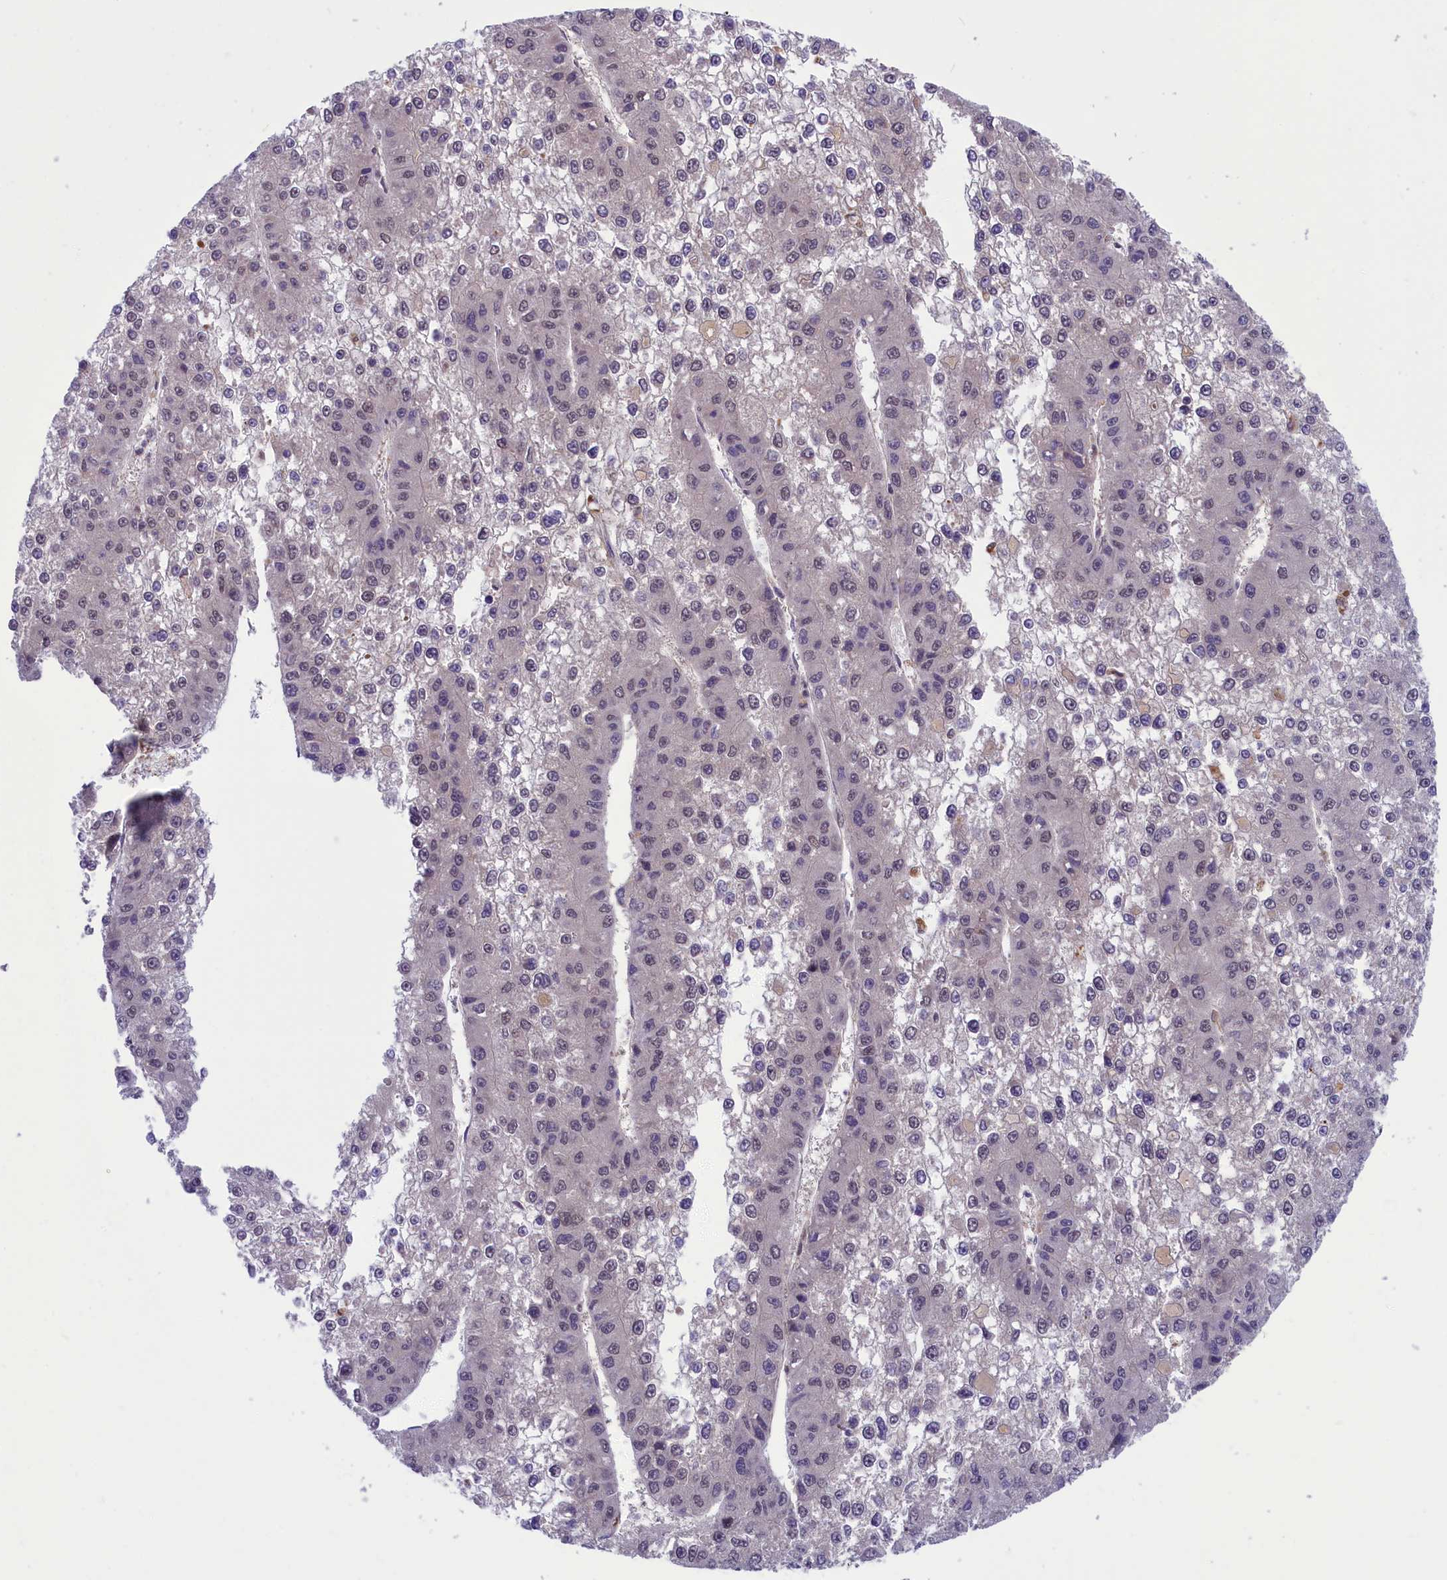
{"staining": {"intensity": "negative", "quantity": "none", "location": "none"}, "tissue": "liver cancer", "cell_type": "Tumor cells", "image_type": "cancer", "snomed": [{"axis": "morphology", "description": "Carcinoma, Hepatocellular, NOS"}, {"axis": "topography", "description": "Liver"}], "caption": "Immunohistochemistry photomicrograph of human hepatocellular carcinoma (liver) stained for a protein (brown), which shows no staining in tumor cells.", "gene": "STYX", "patient": {"sex": "female", "age": 73}}